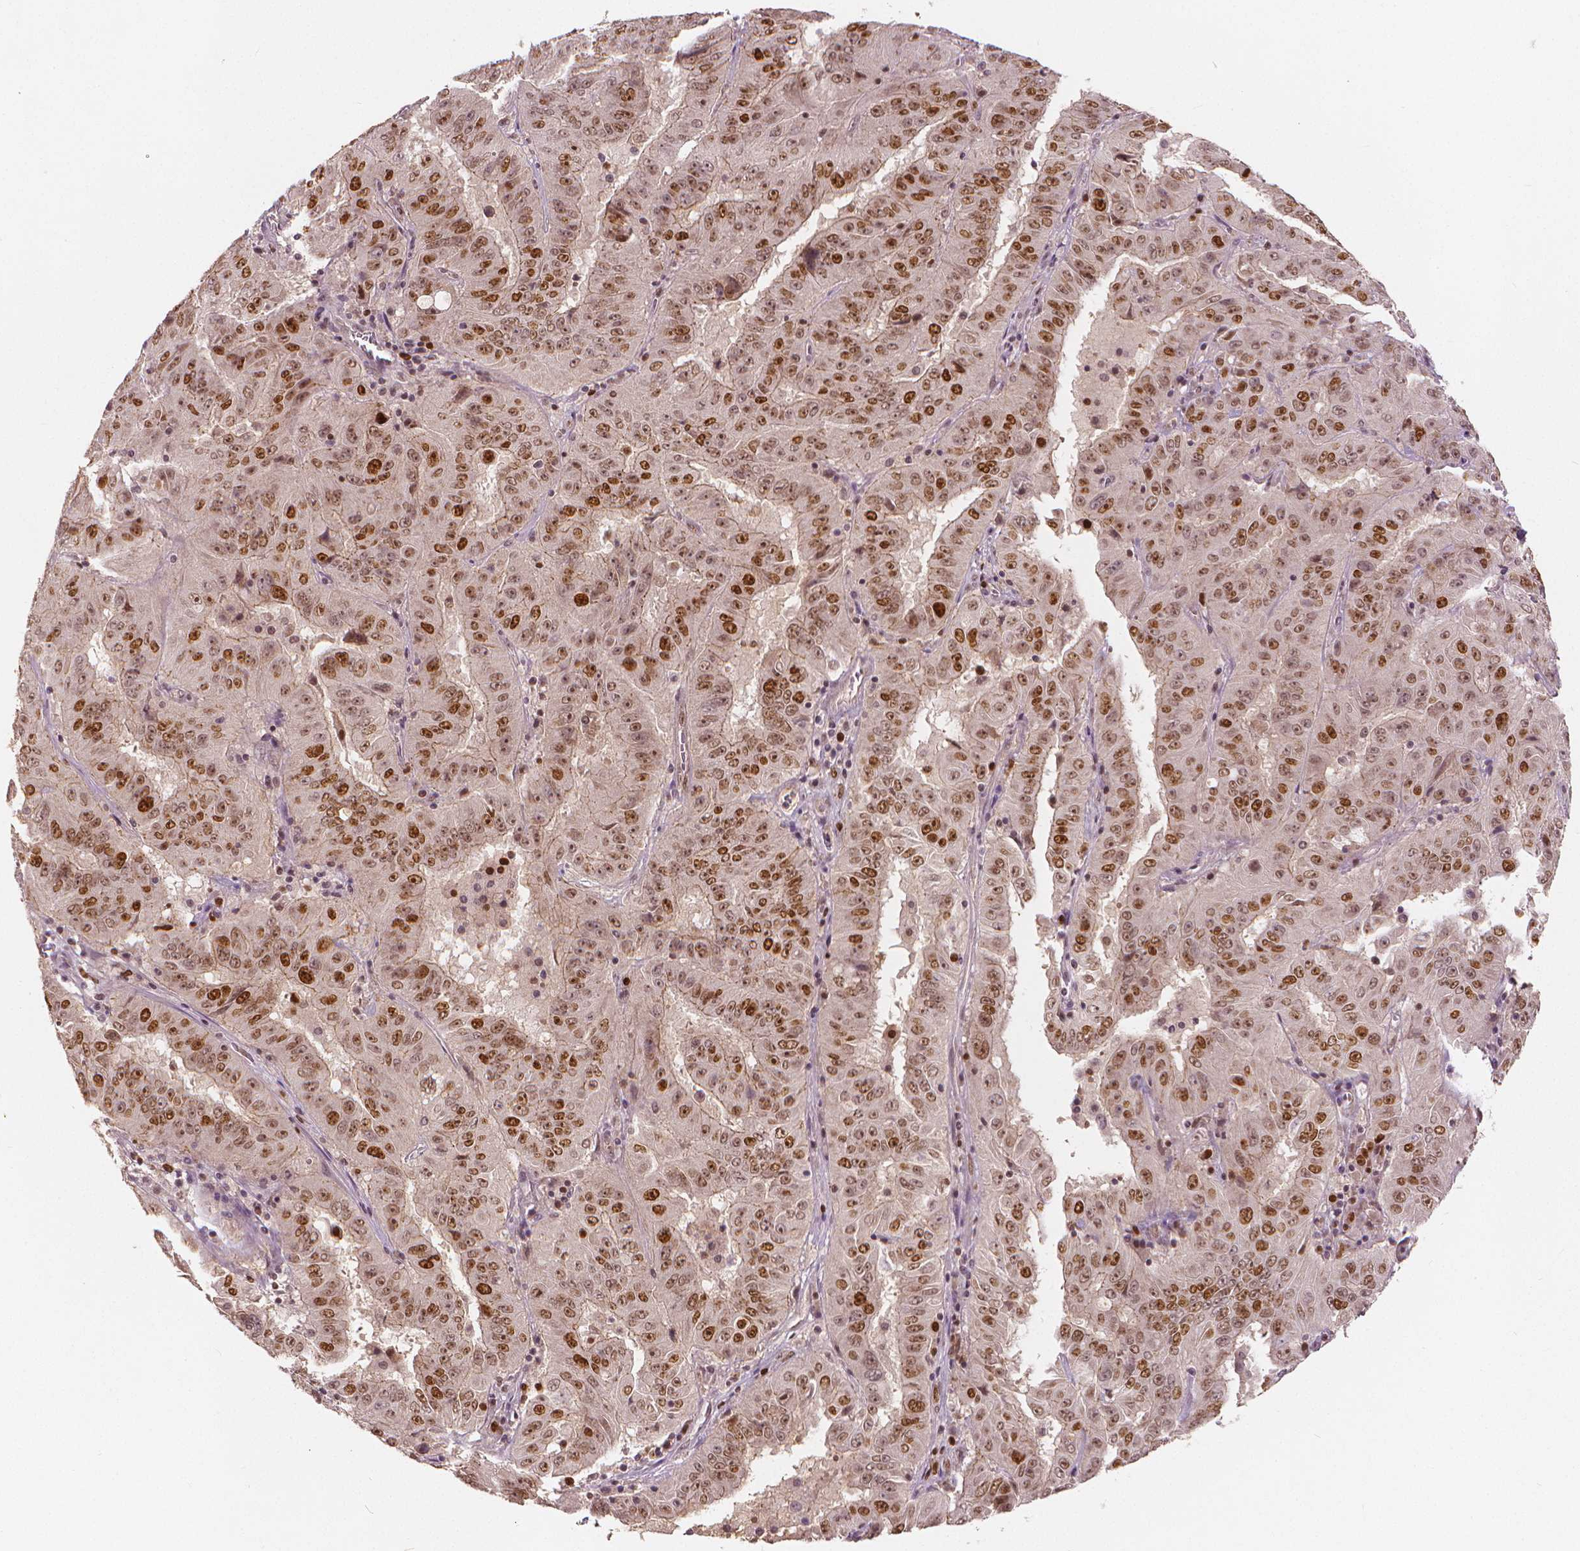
{"staining": {"intensity": "moderate", "quantity": ">75%", "location": "nuclear"}, "tissue": "pancreatic cancer", "cell_type": "Tumor cells", "image_type": "cancer", "snomed": [{"axis": "morphology", "description": "Adenocarcinoma, NOS"}, {"axis": "topography", "description": "Pancreas"}], "caption": "Immunohistochemical staining of pancreatic cancer exhibits medium levels of moderate nuclear protein expression in about >75% of tumor cells.", "gene": "NSD2", "patient": {"sex": "male", "age": 63}}